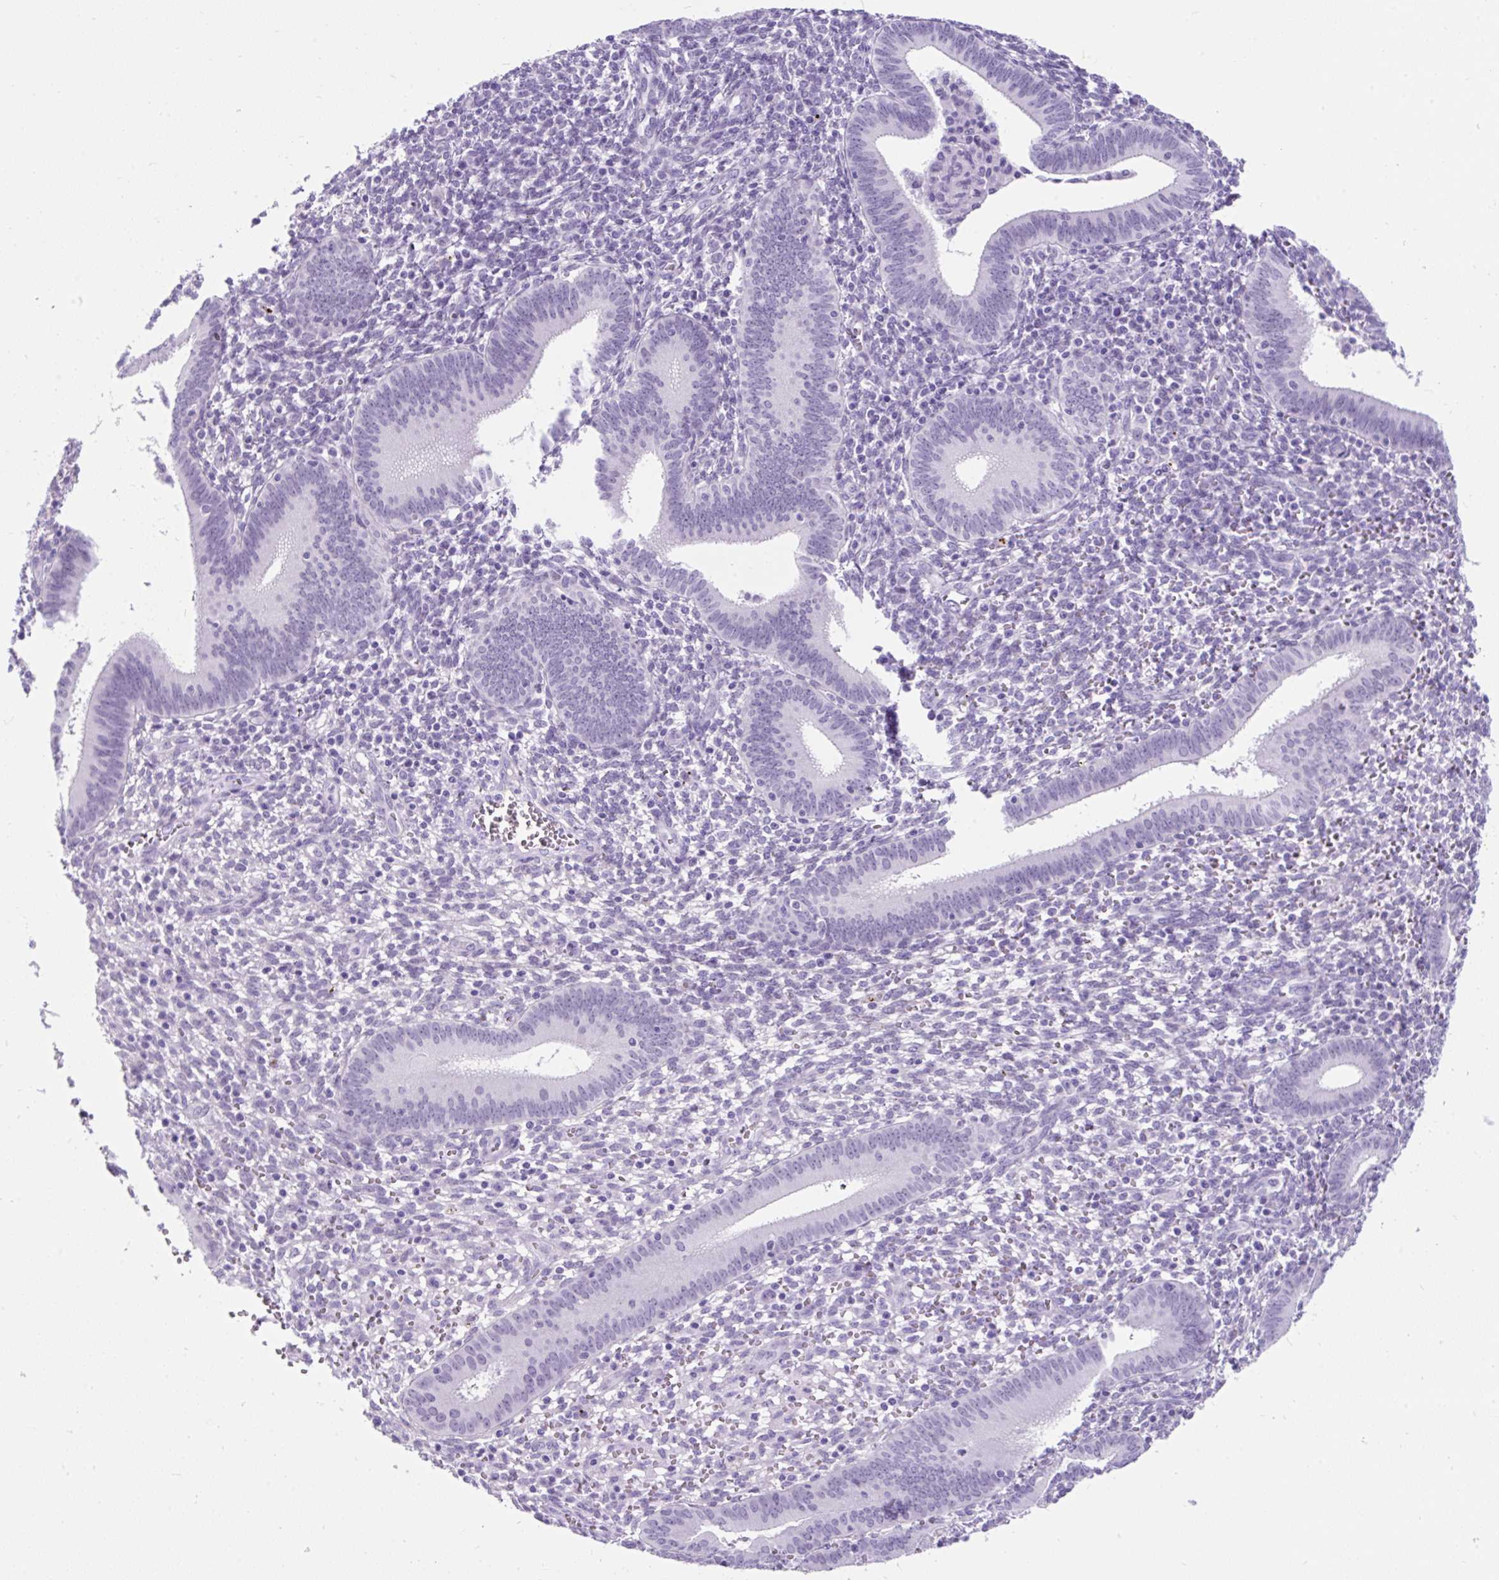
{"staining": {"intensity": "negative", "quantity": "none", "location": "none"}, "tissue": "endometrium", "cell_type": "Cells in endometrial stroma", "image_type": "normal", "snomed": [{"axis": "morphology", "description": "Normal tissue, NOS"}, {"axis": "topography", "description": "Endometrium"}], "caption": "This photomicrograph is of unremarkable endometrium stained with immunohistochemistry (IHC) to label a protein in brown with the nuclei are counter-stained blue. There is no positivity in cells in endometrial stroma.", "gene": "SCGB1A1", "patient": {"sex": "female", "age": 41}}